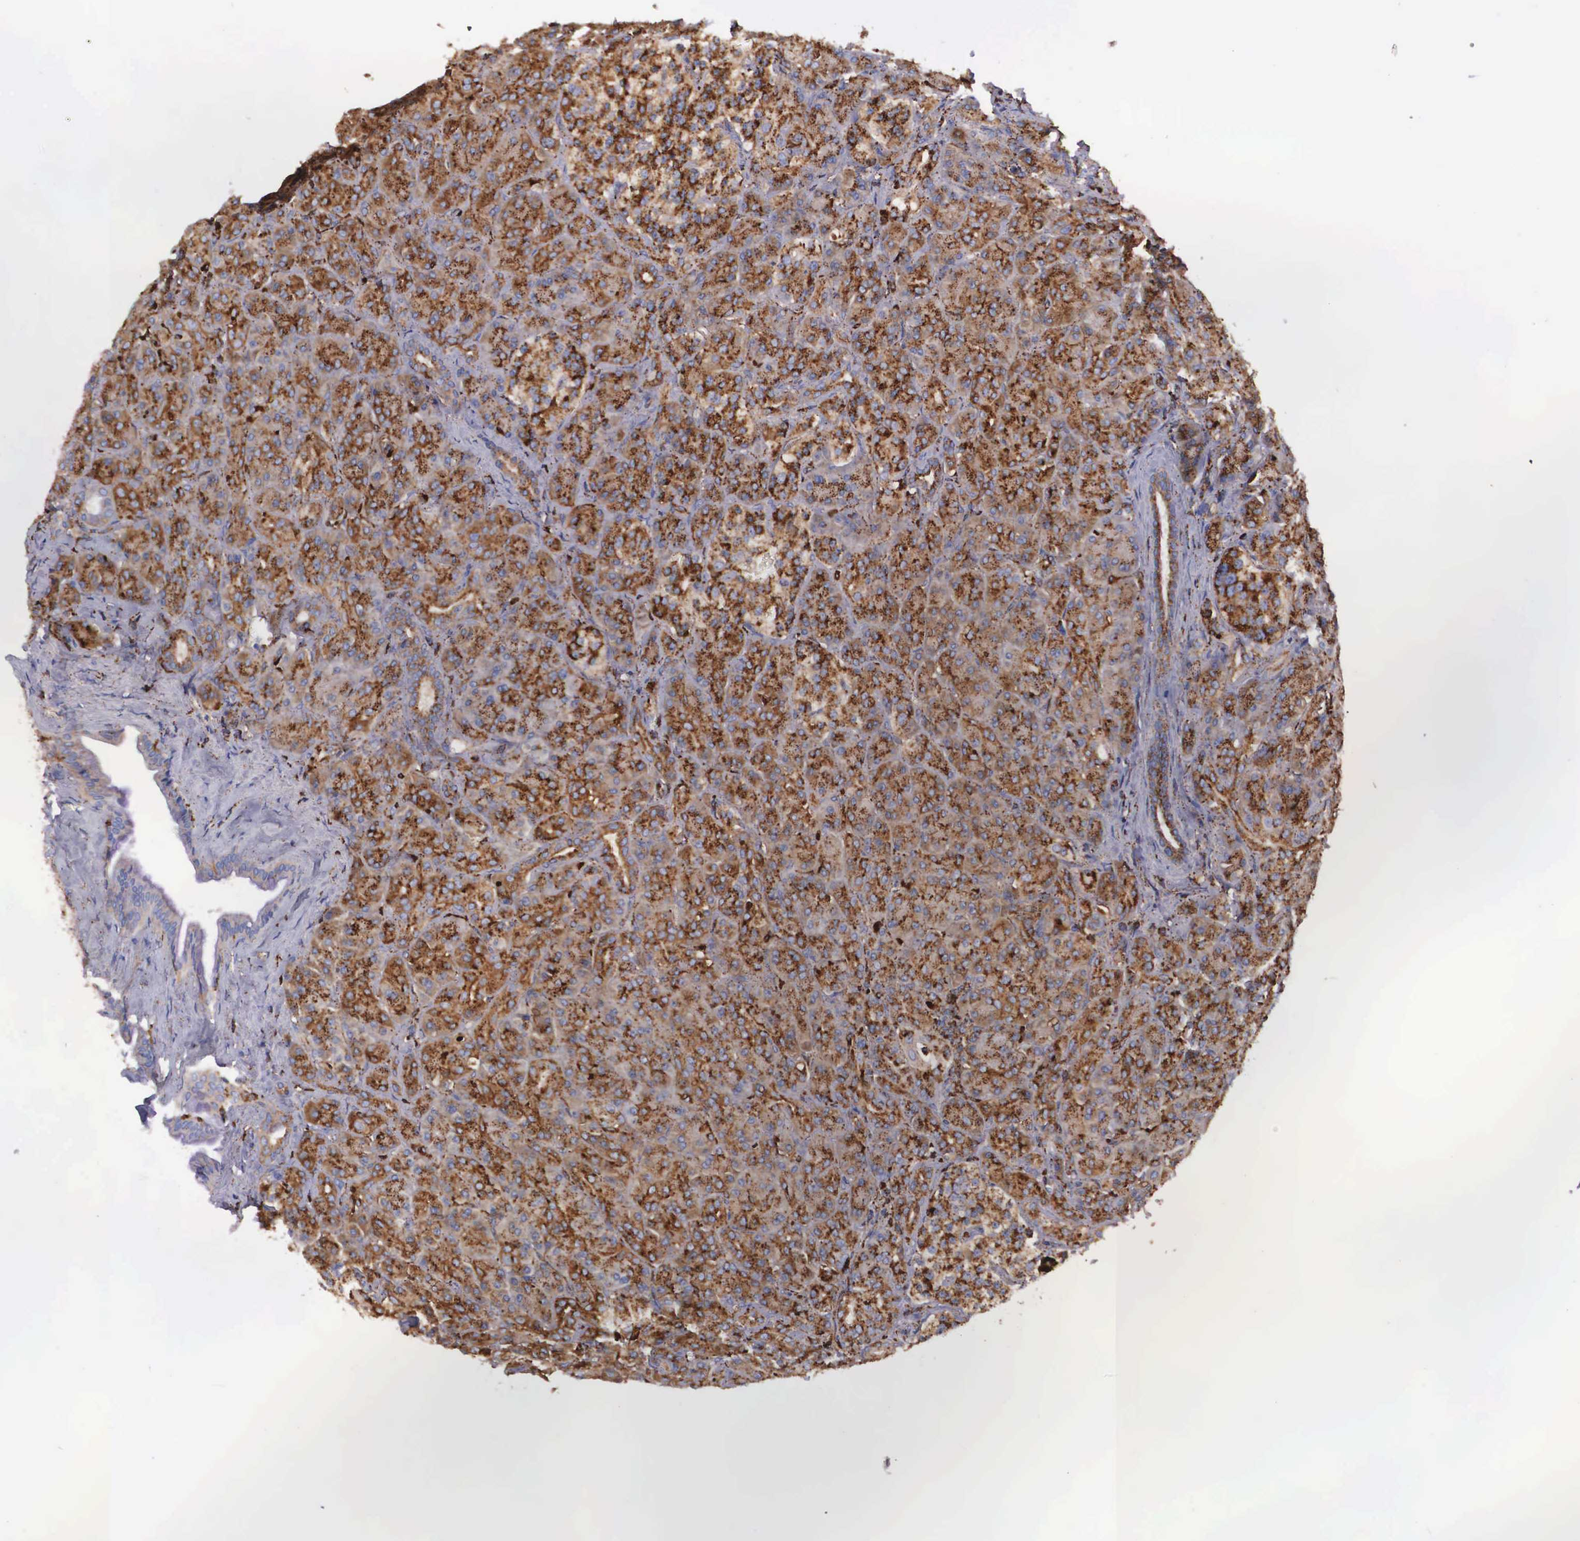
{"staining": {"intensity": "strong", "quantity": ">75%", "location": "cytoplasmic/membranous"}, "tissue": "pancreas", "cell_type": "Exocrine glandular cells", "image_type": "normal", "snomed": [{"axis": "morphology", "description": "Normal tissue, NOS"}, {"axis": "topography", "description": "Lymph node"}, {"axis": "topography", "description": "Pancreas"}], "caption": "Immunohistochemical staining of normal human pancreas displays strong cytoplasmic/membranous protein expression in about >75% of exocrine glandular cells.", "gene": "NAGA", "patient": {"sex": "male", "age": 59}}